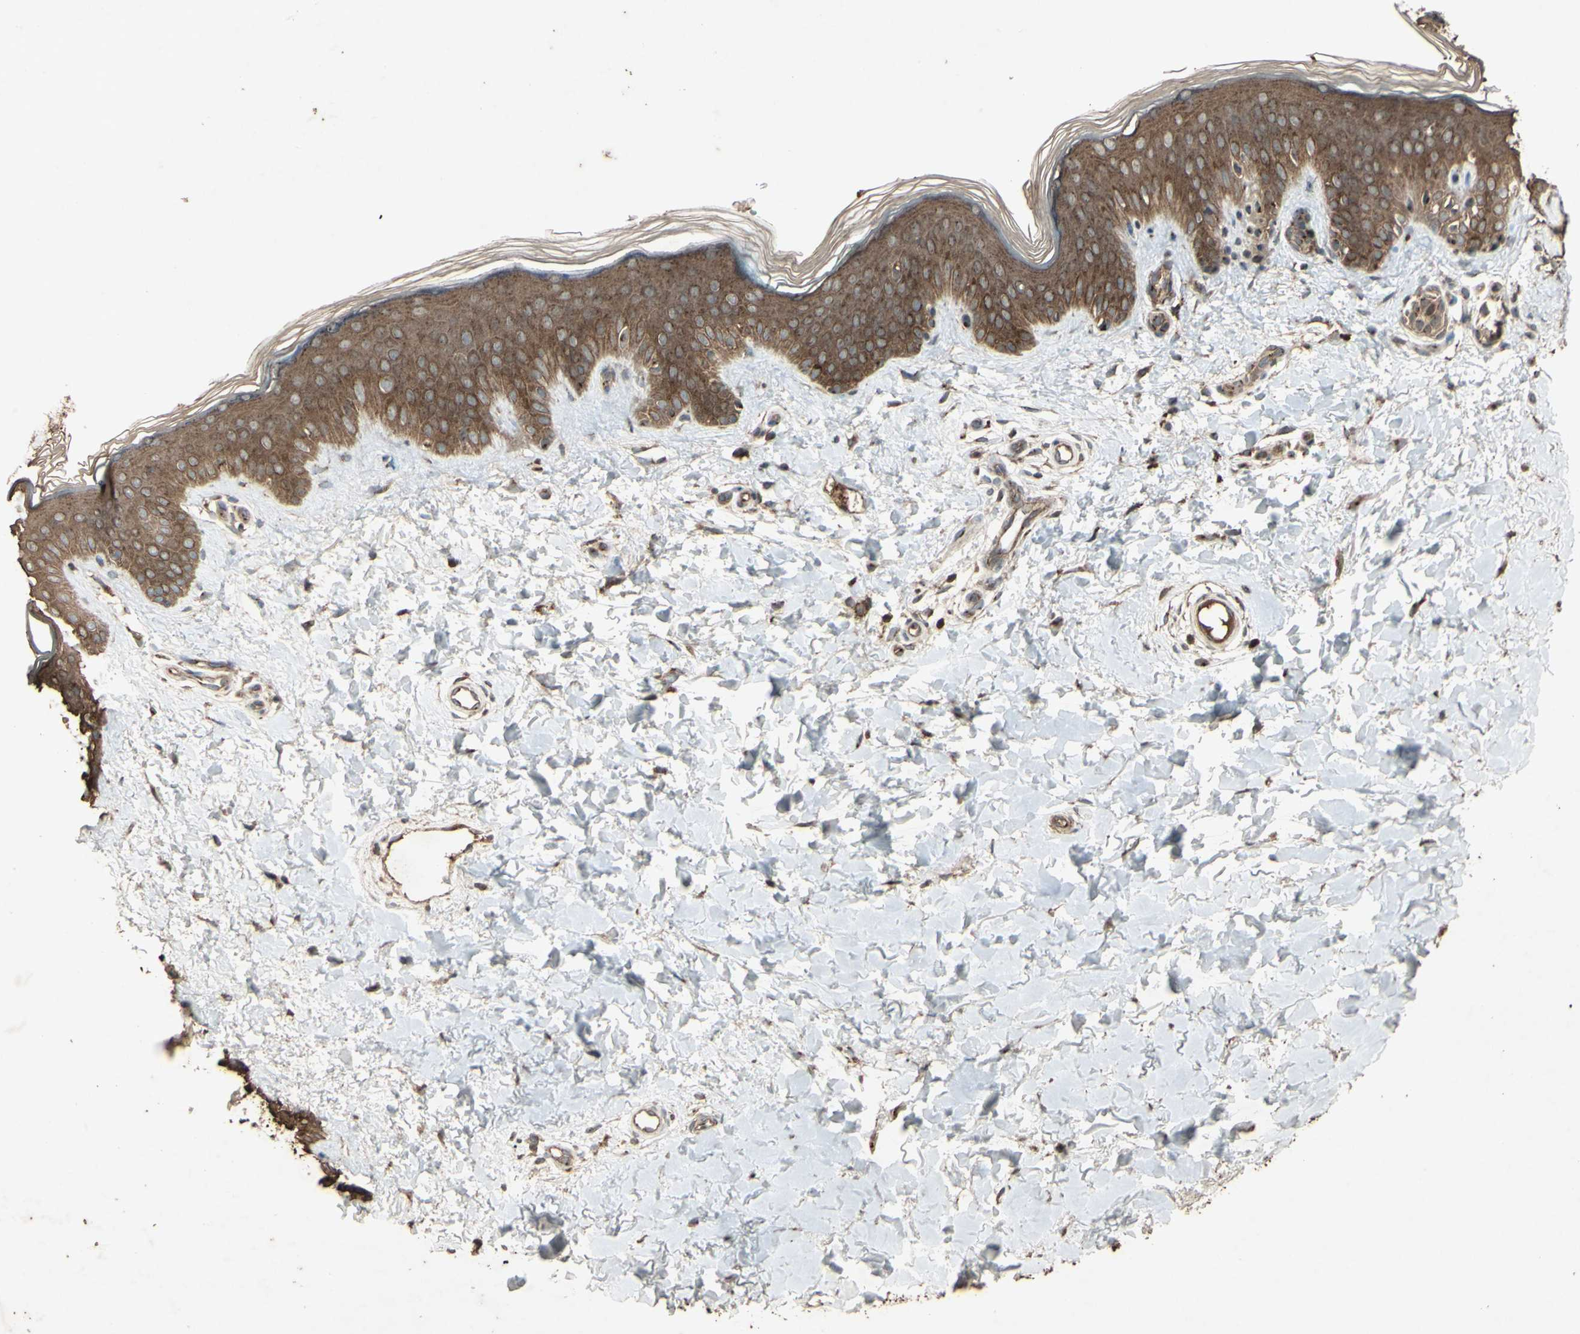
{"staining": {"intensity": "moderate", "quantity": ">75%", "location": "cytoplasmic/membranous"}, "tissue": "skin", "cell_type": "Fibroblasts", "image_type": "normal", "snomed": [{"axis": "morphology", "description": "Normal tissue, NOS"}, {"axis": "topography", "description": "Skin"}], "caption": "Immunohistochemistry (IHC) micrograph of benign human skin stained for a protein (brown), which demonstrates medium levels of moderate cytoplasmic/membranous expression in approximately >75% of fibroblasts.", "gene": "AP1G1", "patient": {"sex": "male", "age": 16}}